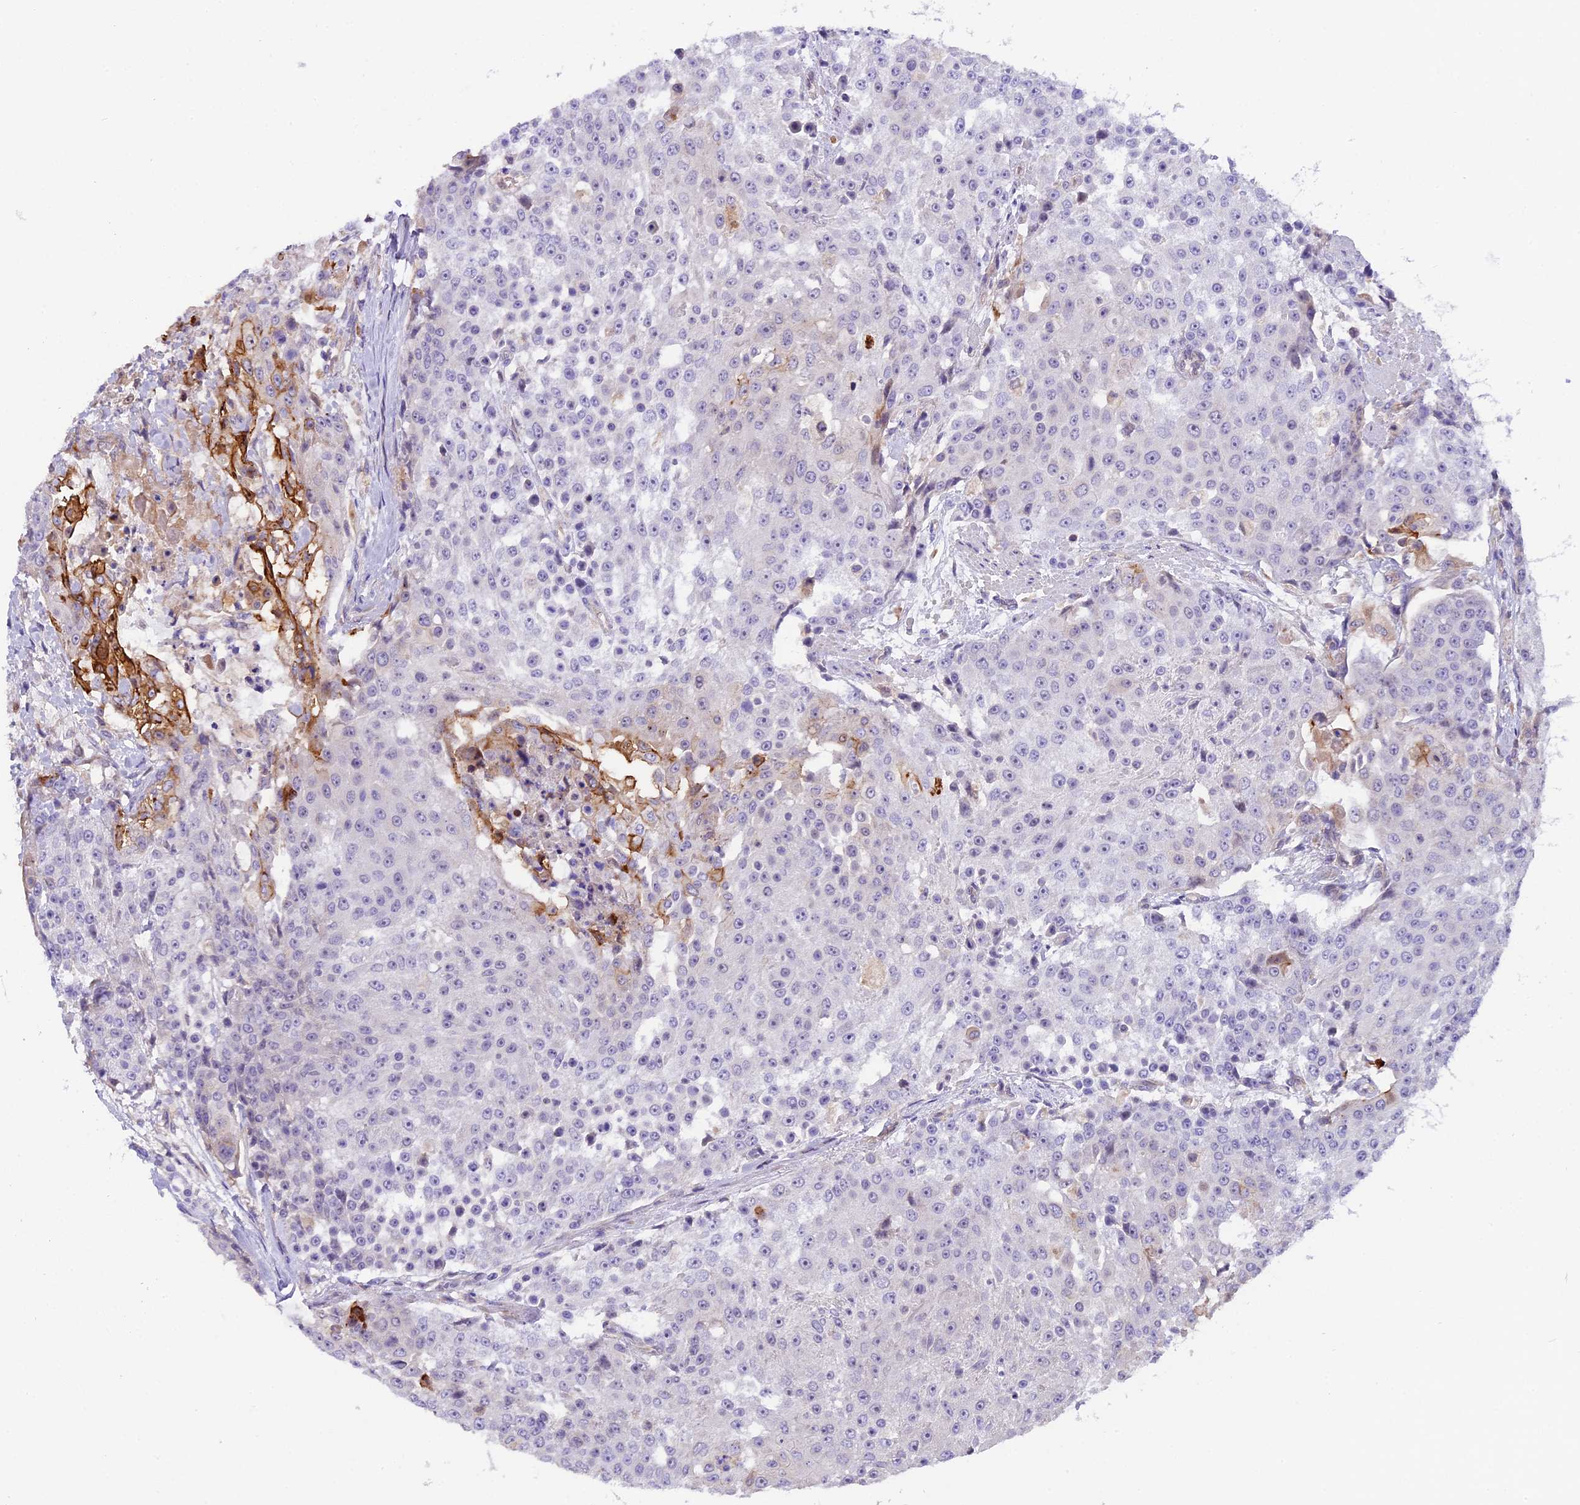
{"staining": {"intensity": "negative", "quantity": "none", "location": "none"}, "tissue": "urothelial cancer", "cell_type": "Tumor cells", "image_type": "cancer", "snomed": [{"axis": "morphology", "description": "Urothelial carcinoma, High grade"}, {"axis": "topography", "description": "Urinary bladder"}], "caption": "Tumor cells are negative for brown protein staining in urothelial cancer. (IHC, brightfield microscopy, high magnification).", "gene": "CCDC32", "patient": {"sex": "female", "age": 63}}